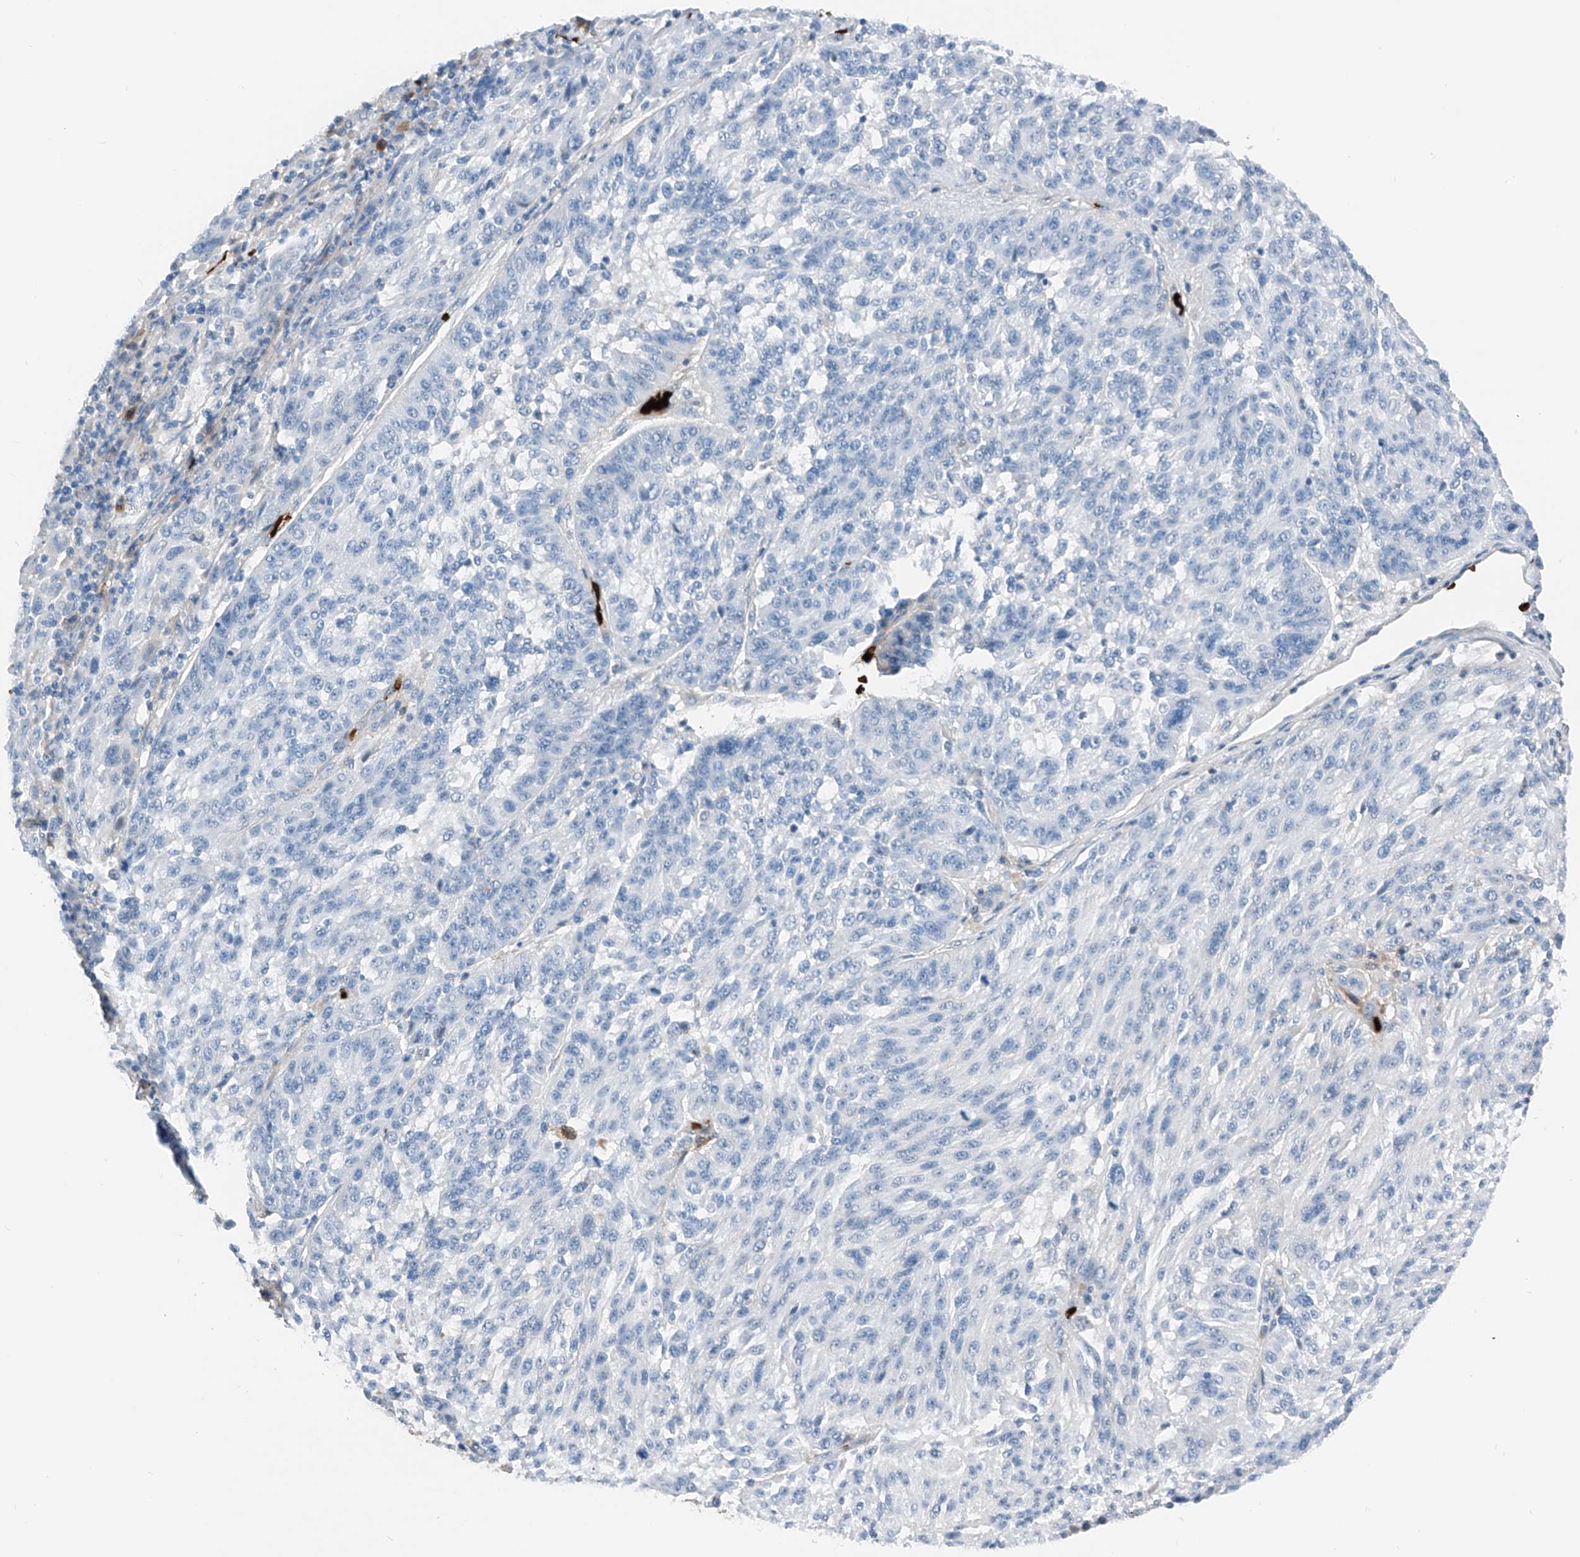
{"staining": {"intensity": "negative", "quantity": "none", "location": "none"}, "tissue": "melanoma", "cell_type": "Tumor cells", "image_type": "cancer", "snomed": [{"axis": "morphology", "description": "Malignant melanoma, NOS"}, {"axis": "topography", "description": "Skin"}], "caption": "Tumor cells show no significant protein staining in malignant melanoma. (DAB (3,3'-diaminobenzidine) IHC visualized using brightfield microscopy, high magnification).", "gene": "PRSS23", "patient": {"sex": "male", "age": 53}}